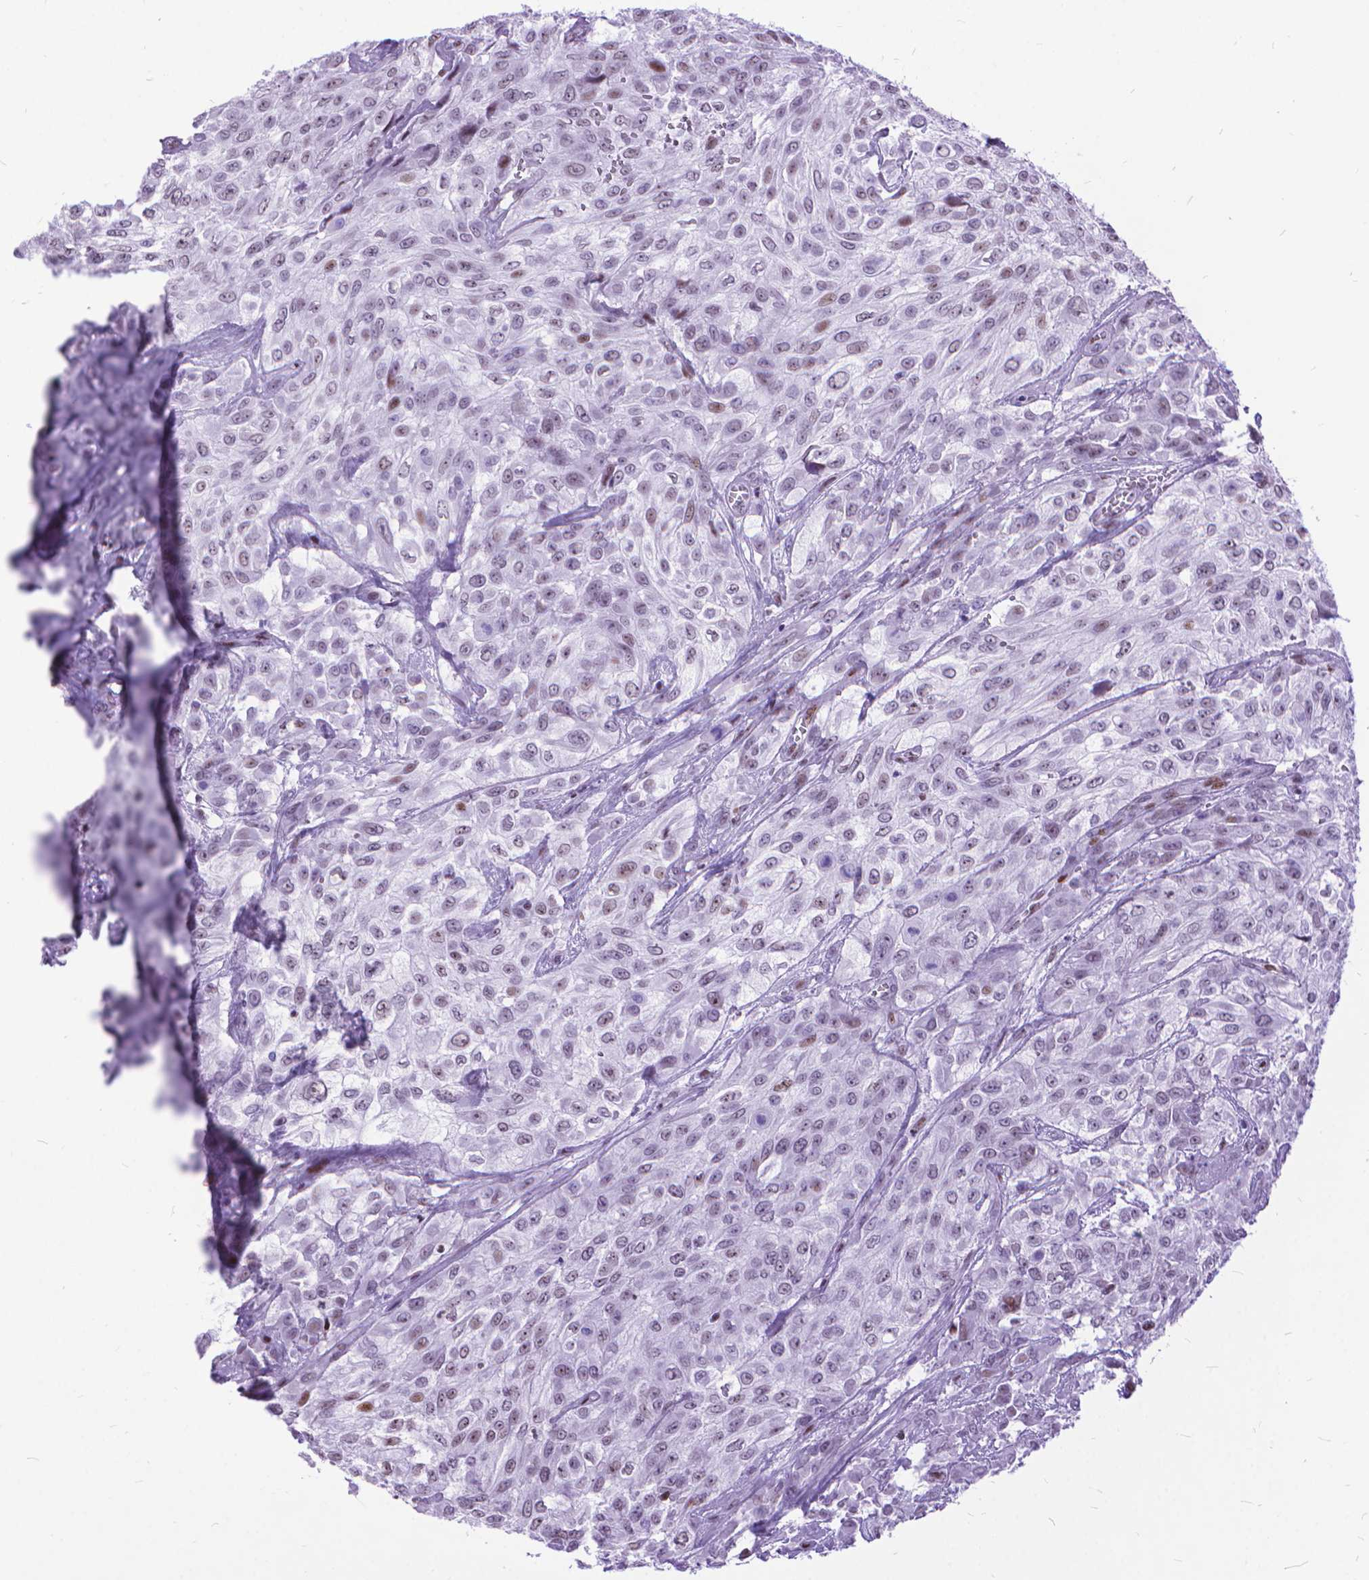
{"staining": {"intensity": "weak", "quantity": "<25%", "location": "nuclear"}, "tissue": "urothelial cancer", "cell_type": "Tumor cells", "image_type": "cancer", "snomed": [{"axis": "morphology", "description": "Urothelial carcinoma, High grade"}, {"axis": "topography", "description": "Urinary bladder"}], "caption": "This photomicrograph is of urothelial cancer stained with IHC to label a protein in brown with the nuclei are counter-stained blue. There is no positivity in tumor cells. (Immunohistochemistry (ihc), brightfield microscopy, high magnification).", "gene": "POLE4", "patient": {"sex": "male", "age": 57}}